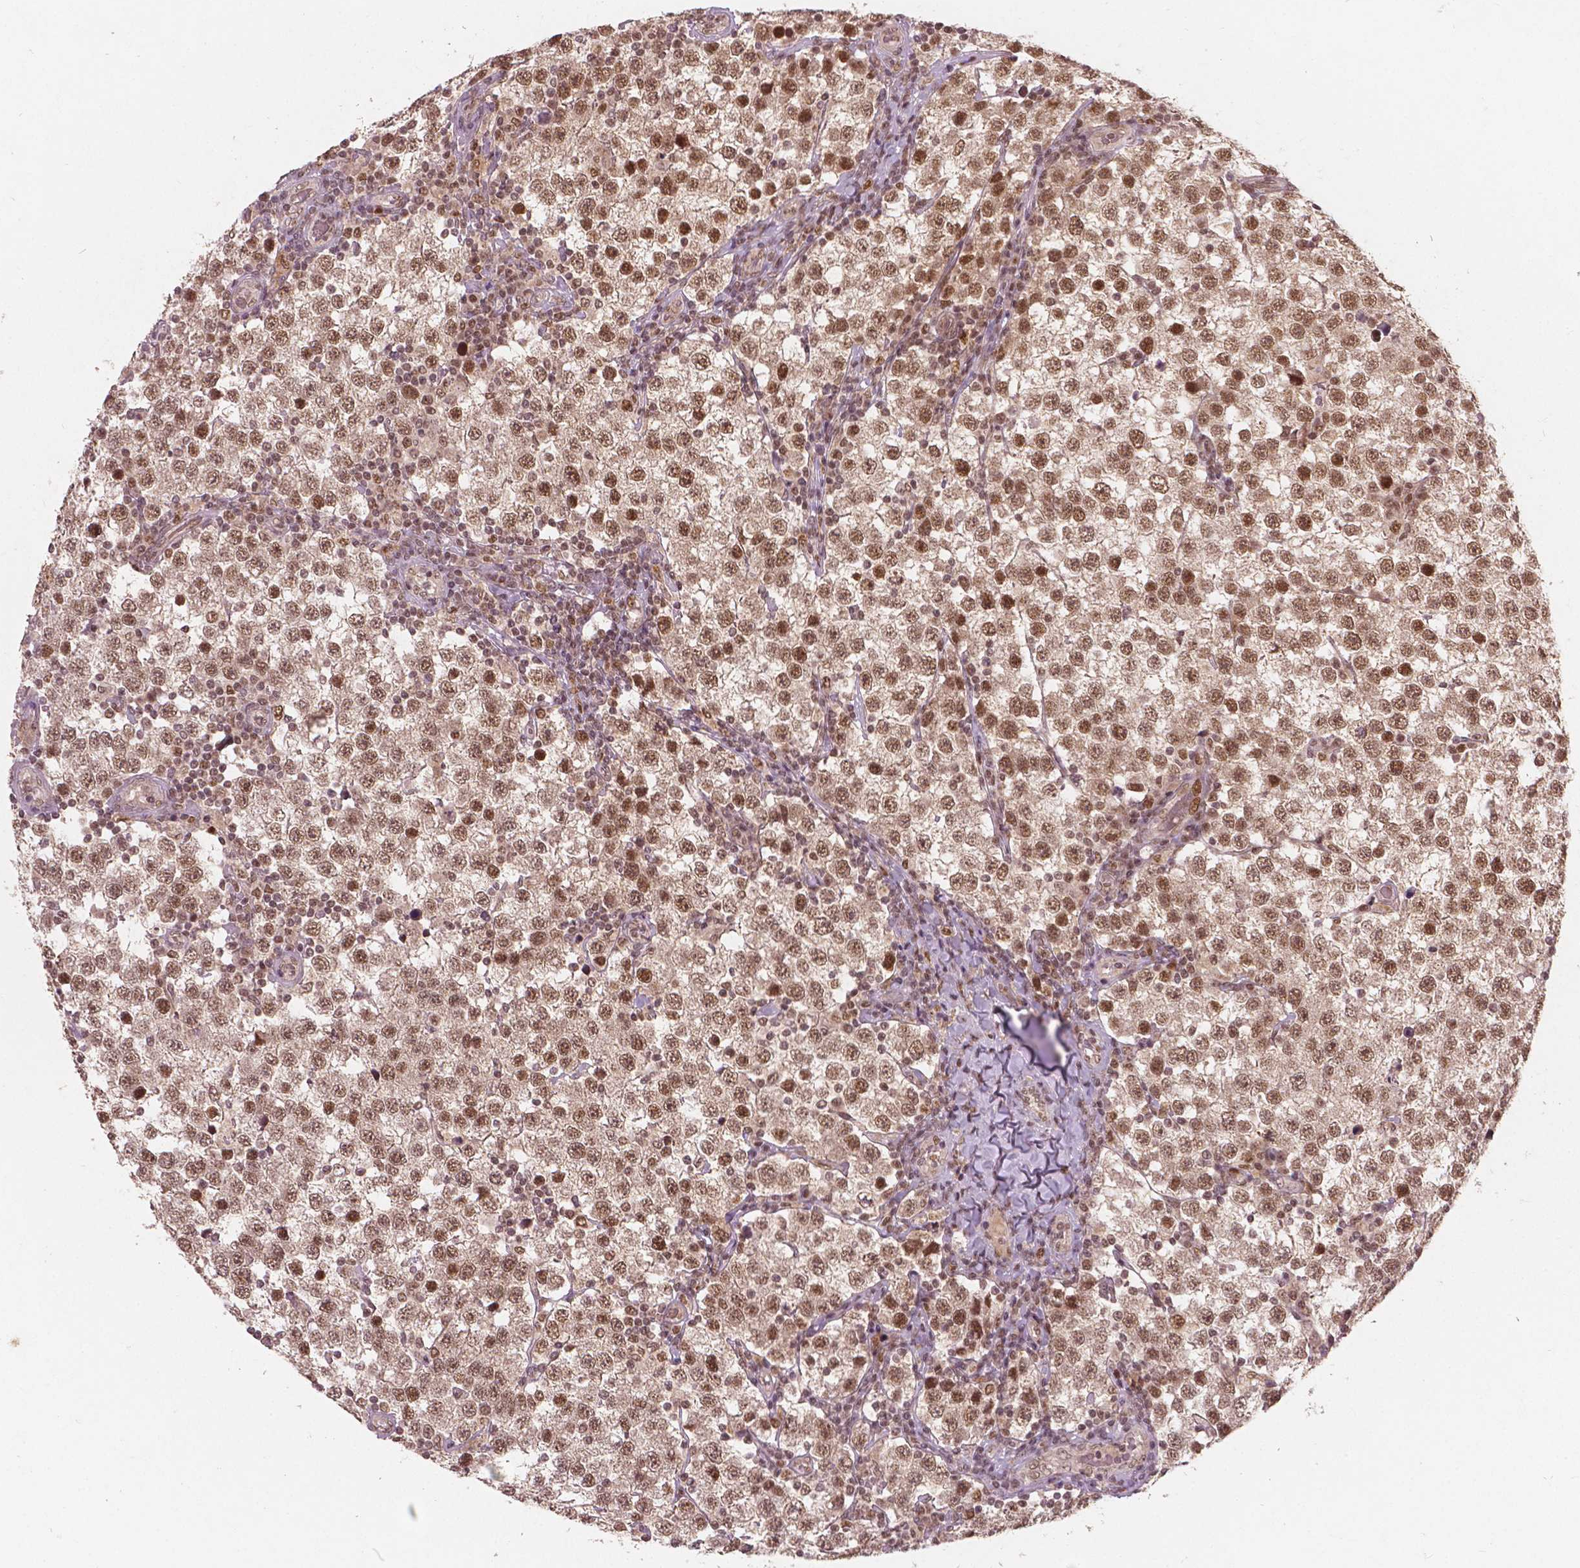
{"staining": {"intensity": "moderate", "quantity": ">75%", "location": "nuclear"}, "tissue": "testis cancer", "cell_type": "Tumor cells", "image_type": "cancer", "snomed": [{"axis": "morphology", "description": "Seminoma, NOS"}, {"axis": "topography", "description": "Testis"}], "caption": "Immunohistochemical staining of testis seminoma reveals moderate nuclear protein staining in approximately >75% of tumor cells.", "gene": "NSD2", "patient": {"sex": "male", "age": 34}}